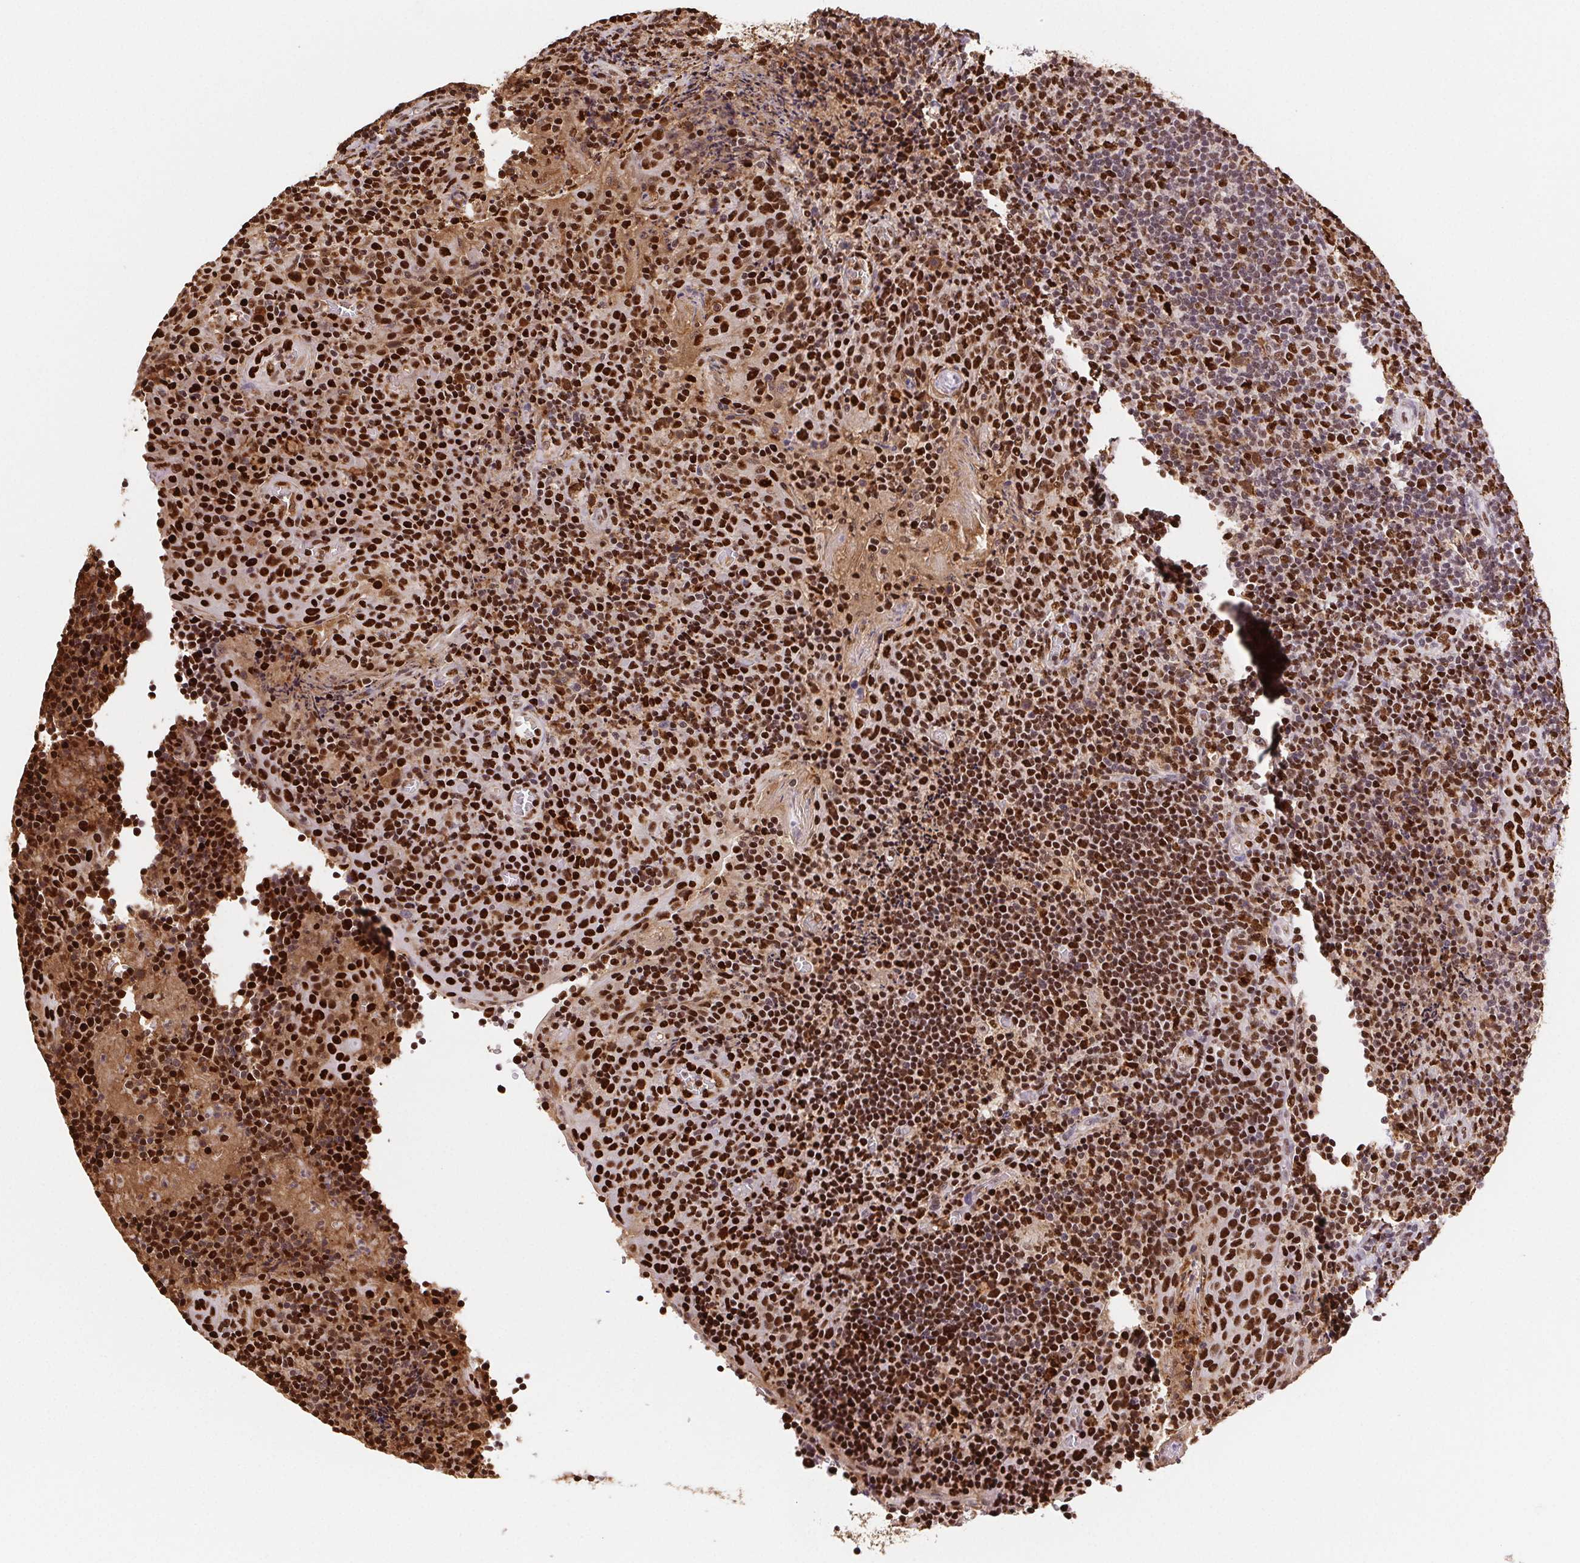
{"staining": {"intensity": "strong", "quantity": ">75%", "location": "nuclear"}, "tissue": "tonsil", "cell_type": "Germinal center cells", "image_type": "normal", "snomed": [{"axis": "morphology", "description": "Normal tissue, NOS"}, {"axis": "topography", "description": "Tonsil"}], "caption": "Unremarkable tonsil was stained to show a protein in brown. There is high levels of strong nuclear staining in about >75% of germinal center cells. Using DAB (brown) and hematoxylin (blue) stains, captured at high magnification using brightfield microscopy.", "gene": "SETSIP", "patient": {"sex": "male", "age": 17}}